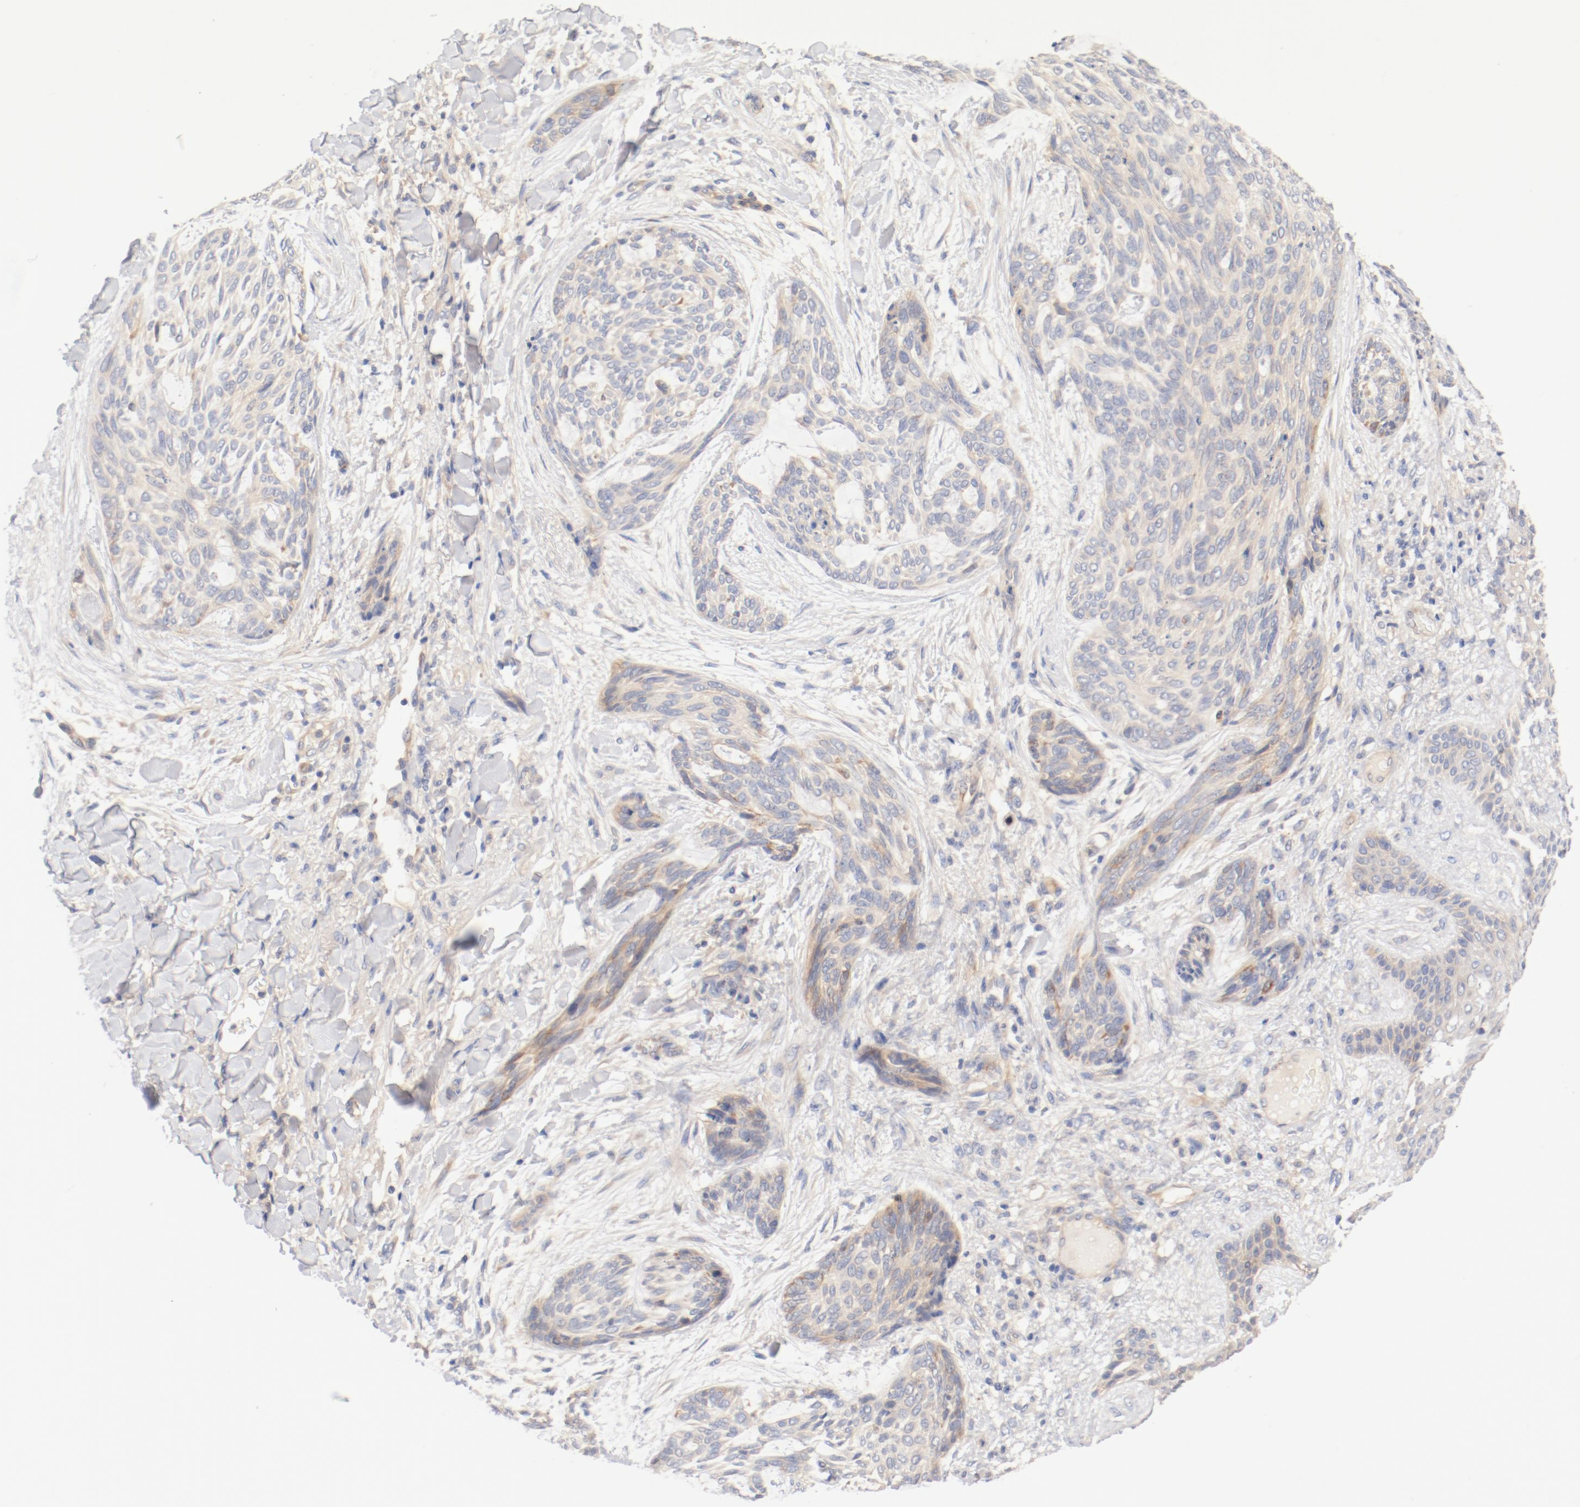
{"staining": {"intensity": "weak", "quantity": "<25%", "location": "cytoplasmic/membranous"}, "tissue": "skin cancer", "cell_type": "Tumor cells", "image_type": "cancer", "snomed": [{"axis": "morphology", "description": "Normal tissue, NOS"}, {"axis": "morphology", "description": "Basal cell carcinoma"}, {"axis": "topography", "description": "Skin"}], "caption": "An immunohistochemistry micrograph of skin cancer (basal cell carcinoma) is shown. There is no staining in tumor cells of skin cancer (basal cell carcinoma). (DAB (3,3'-diaminobenzidine) immunohistochemistry (IHC) with hematoxylin counter stain).", "gene": "DYNC1H1", "patient": {"sex": "female", "age": 71}}